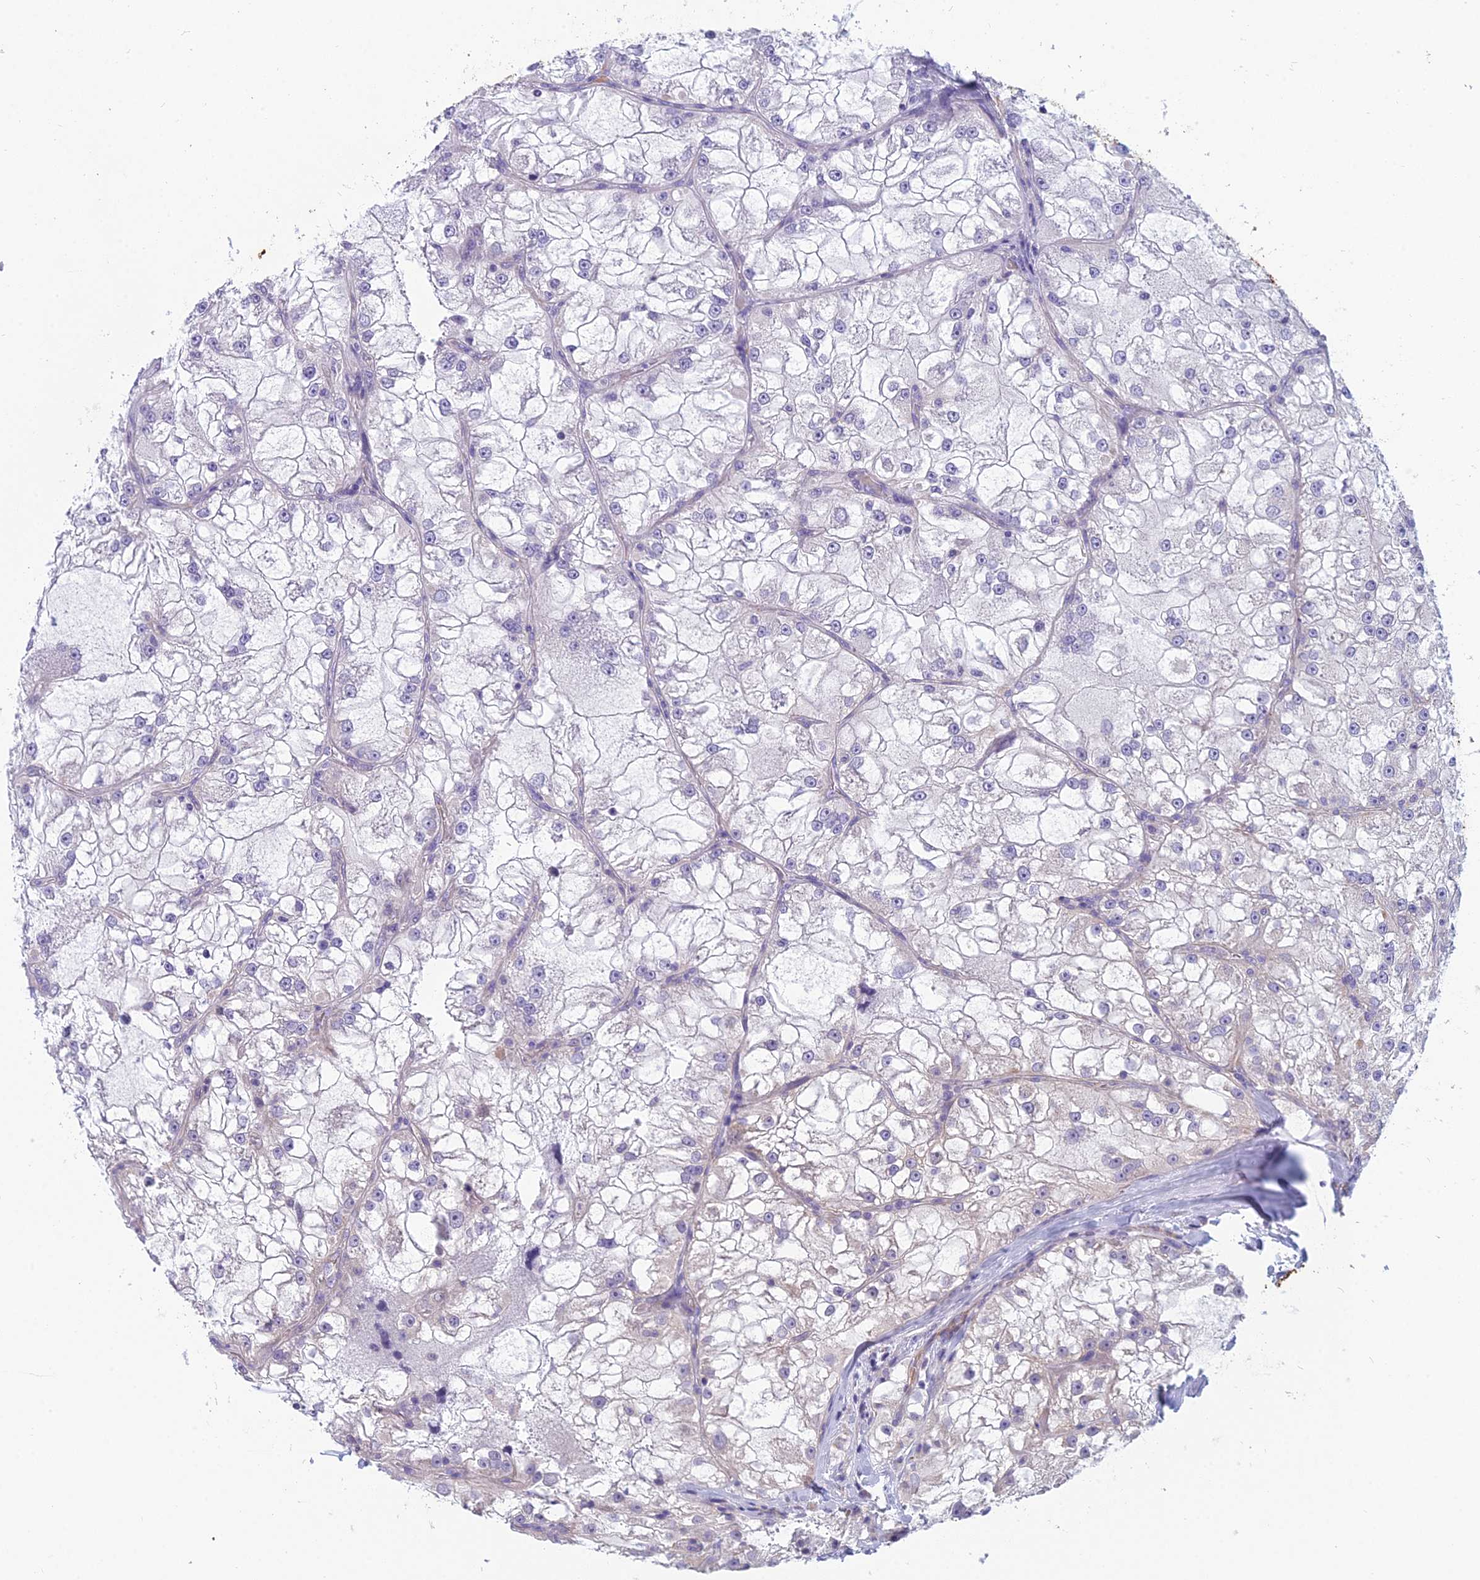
{"staining": {"intensity": "negative", "quantity": "none", "location": "none"}, "tissue": "renal cancer", "cell_type": "Tumor cells", "image_type": "cancer", "snomed": [{"axis": "morphology", "description": "Adenocarcinoma, NOS"}, {"axis": "topography", "description": "Kidney"}], "caption": "Protein analysis of renal cancer (adenocarcinoma) displays no significant expression in tumor cells. The staining was performed using DAB to visualize the protein expression in brown, while the nuclei were stained in blue with hematoxylin (Magnification: 20x).", "gene": "RBM41", "patient": {"sex": "female", "age": 72}}